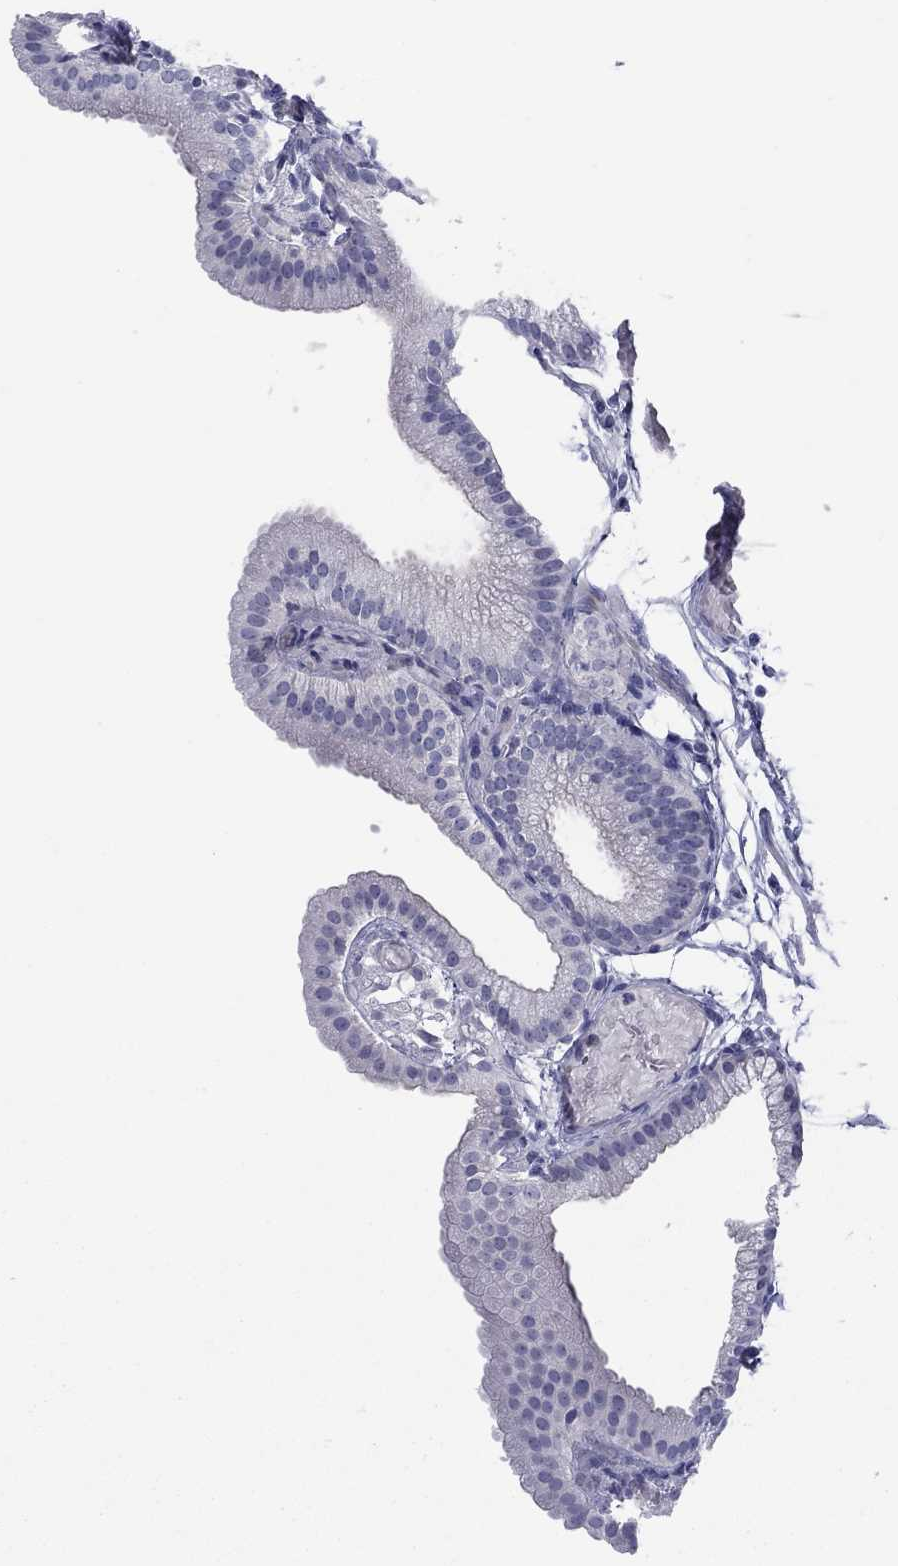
{"staining": {"intensity": "negative", "quantity": "none", "location": "none"}, "tissue": "gallbladder", "cell_type": "Glandular cells", "image_type": "normal", "snomed": [{"axis": "morphology", "description": "Normal tissue, NOS"}, {"axis": "topography", "description": "Gallbladder"}], "caption": "Glandular cells are negative for protein expression in unremarkable human gallbladder. (Brightfield microscopy of DAB IHC at high magnification).", "gene": "TIGD4", "patient": {"sex": "female", "age": 45}}